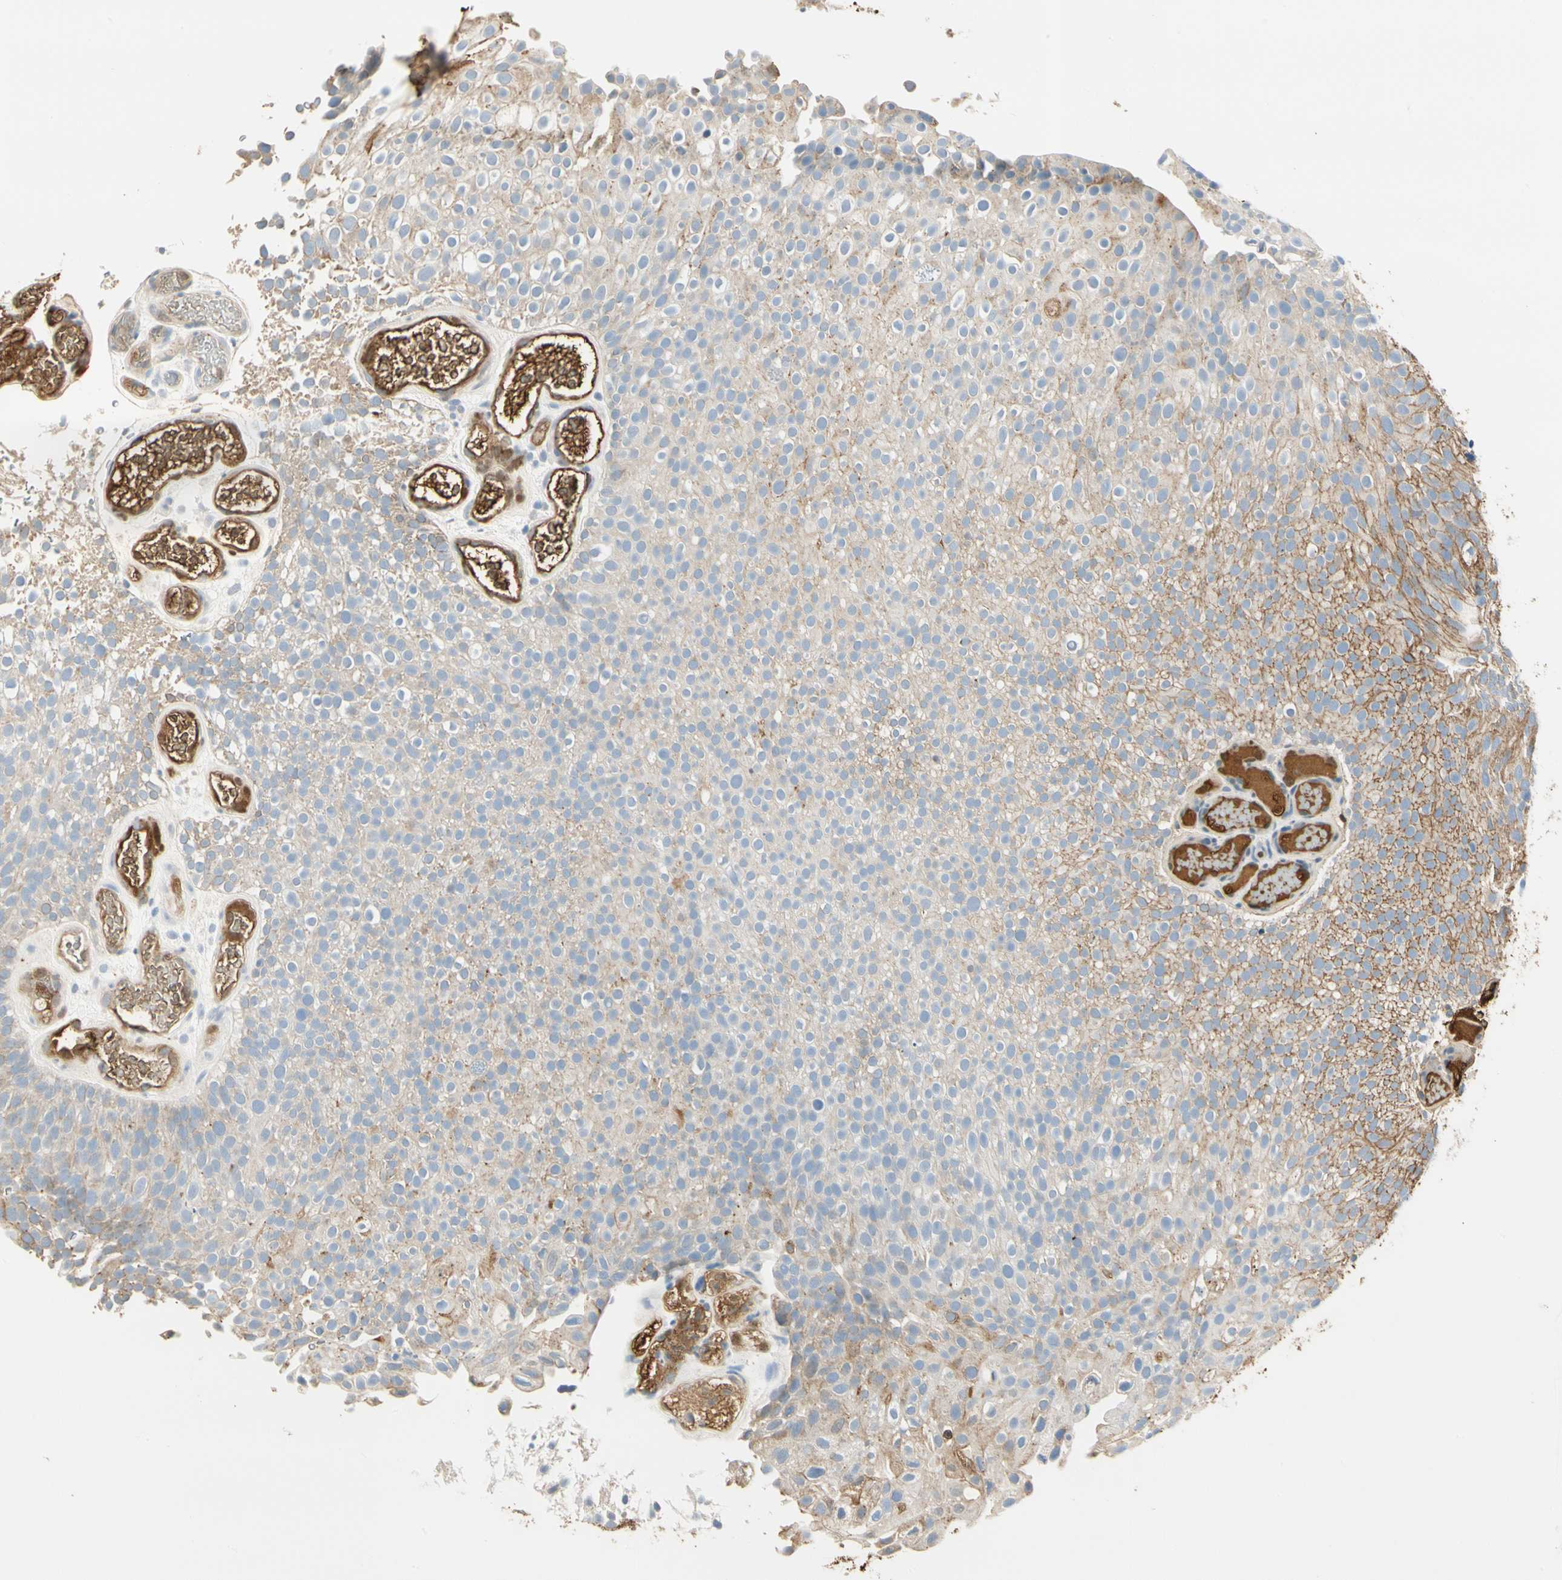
{"staining": {"intensity": "weak", "quantity": ">75%", "location": "cytoplasmic/membranous"}, "tissue": "urothelial cancer", "cell_type": "Tumor cells", "image_type": "cancer", "snomed": [{"axis": "morphology", "description": "Urothelial carcinoma, Low grade"}, {"axis": "topography", "description": "Urinary bladder"}], "caption": "The micrograph reveals immunohistochemical staining of low-grade urothelial carcinoma. There is weak cytoplasmic/membranous staining is appreciated in about >75% of tumor cells.", "gene": "LAMB3", "patient": {"sex": "male", "age": 78}}